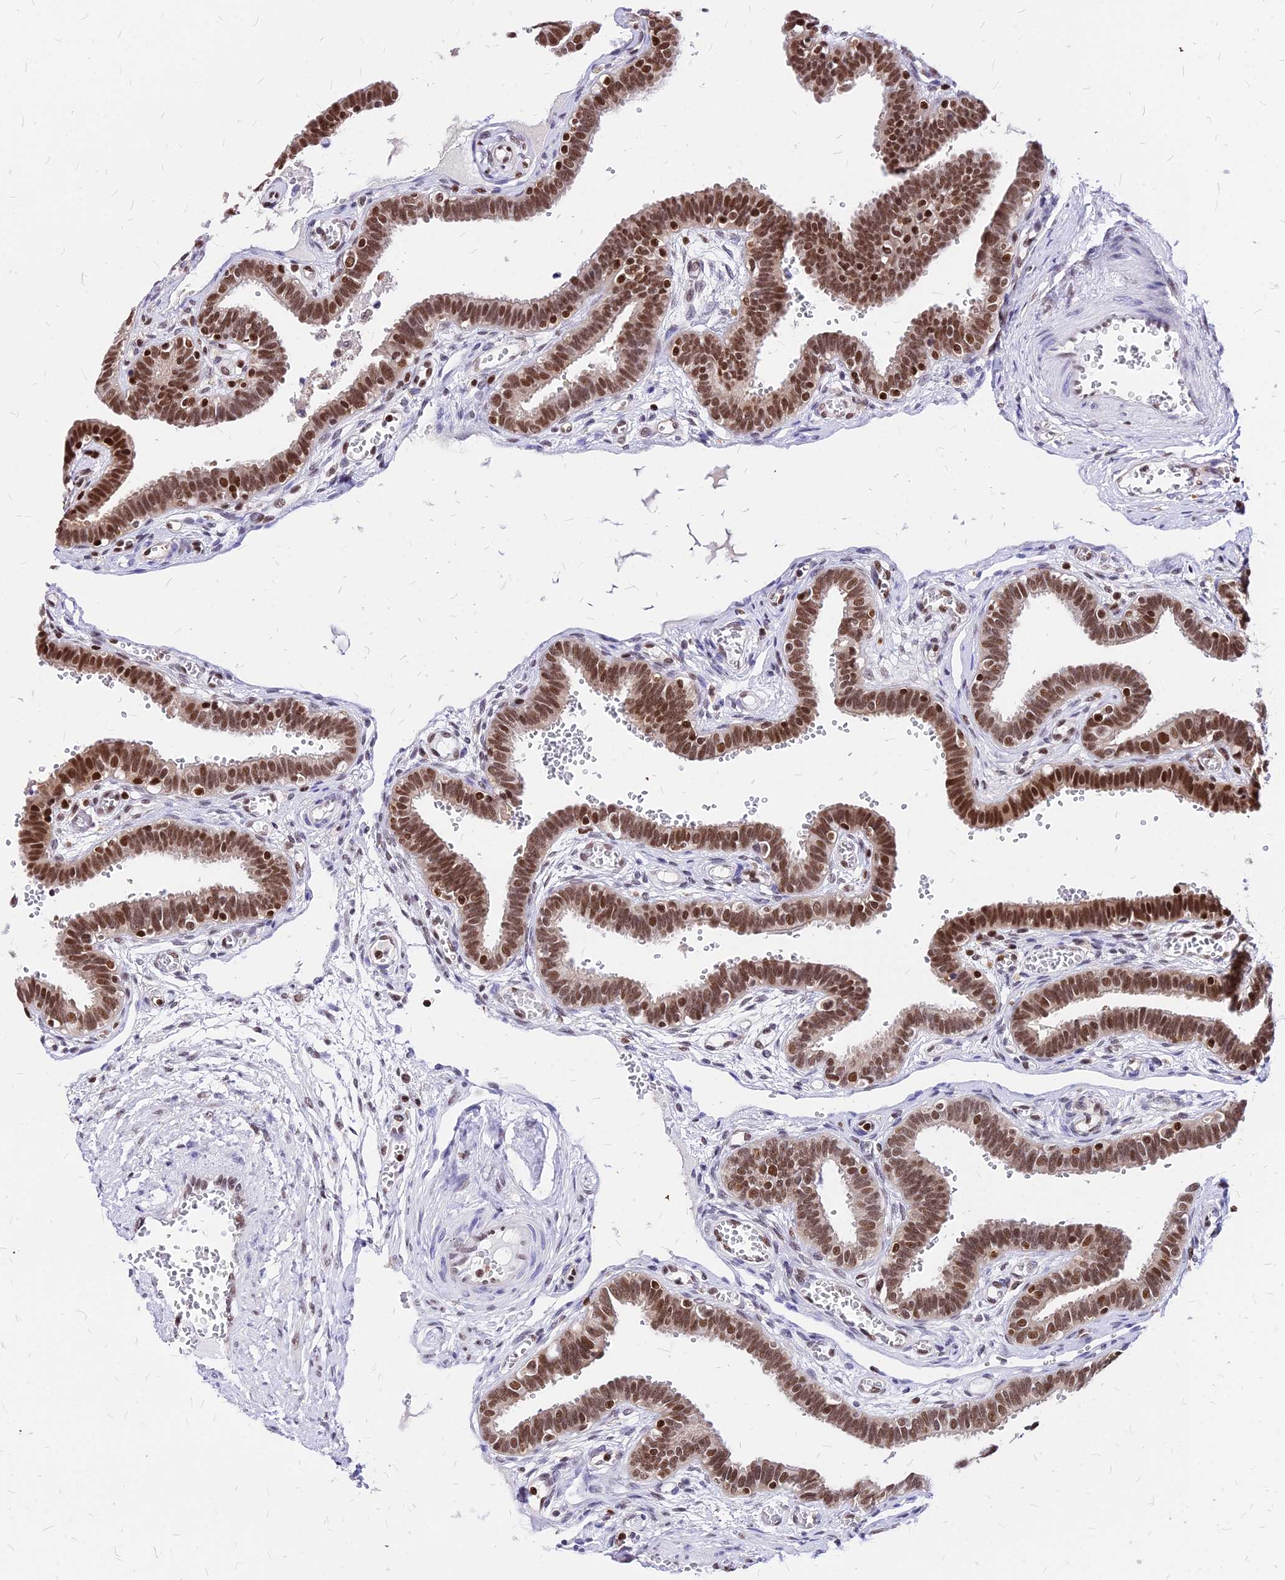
{"staining": {"intensity": "moderate", "quantity": "25%-75%", "location": "nuclear"}, "tissue": "fallopian tube", "cell_type": "Glandular cells", "image_type": "normal", "snomed": [{"axis": "morphology", "description": "Normal tissue, NOS"}, {"axis": "topography", "description": "Fallopian tube"}, {"axis": "topography", "description": "Placenta"}], "caption": "Glandular cells demonstrate moderate nuclear positivity in about 25%-75% of cells in unremarkable fallopian tube. Nuclei are stained in blue.", "gene": "PAXX", "patient": {"sex": "female", "age": 32}}